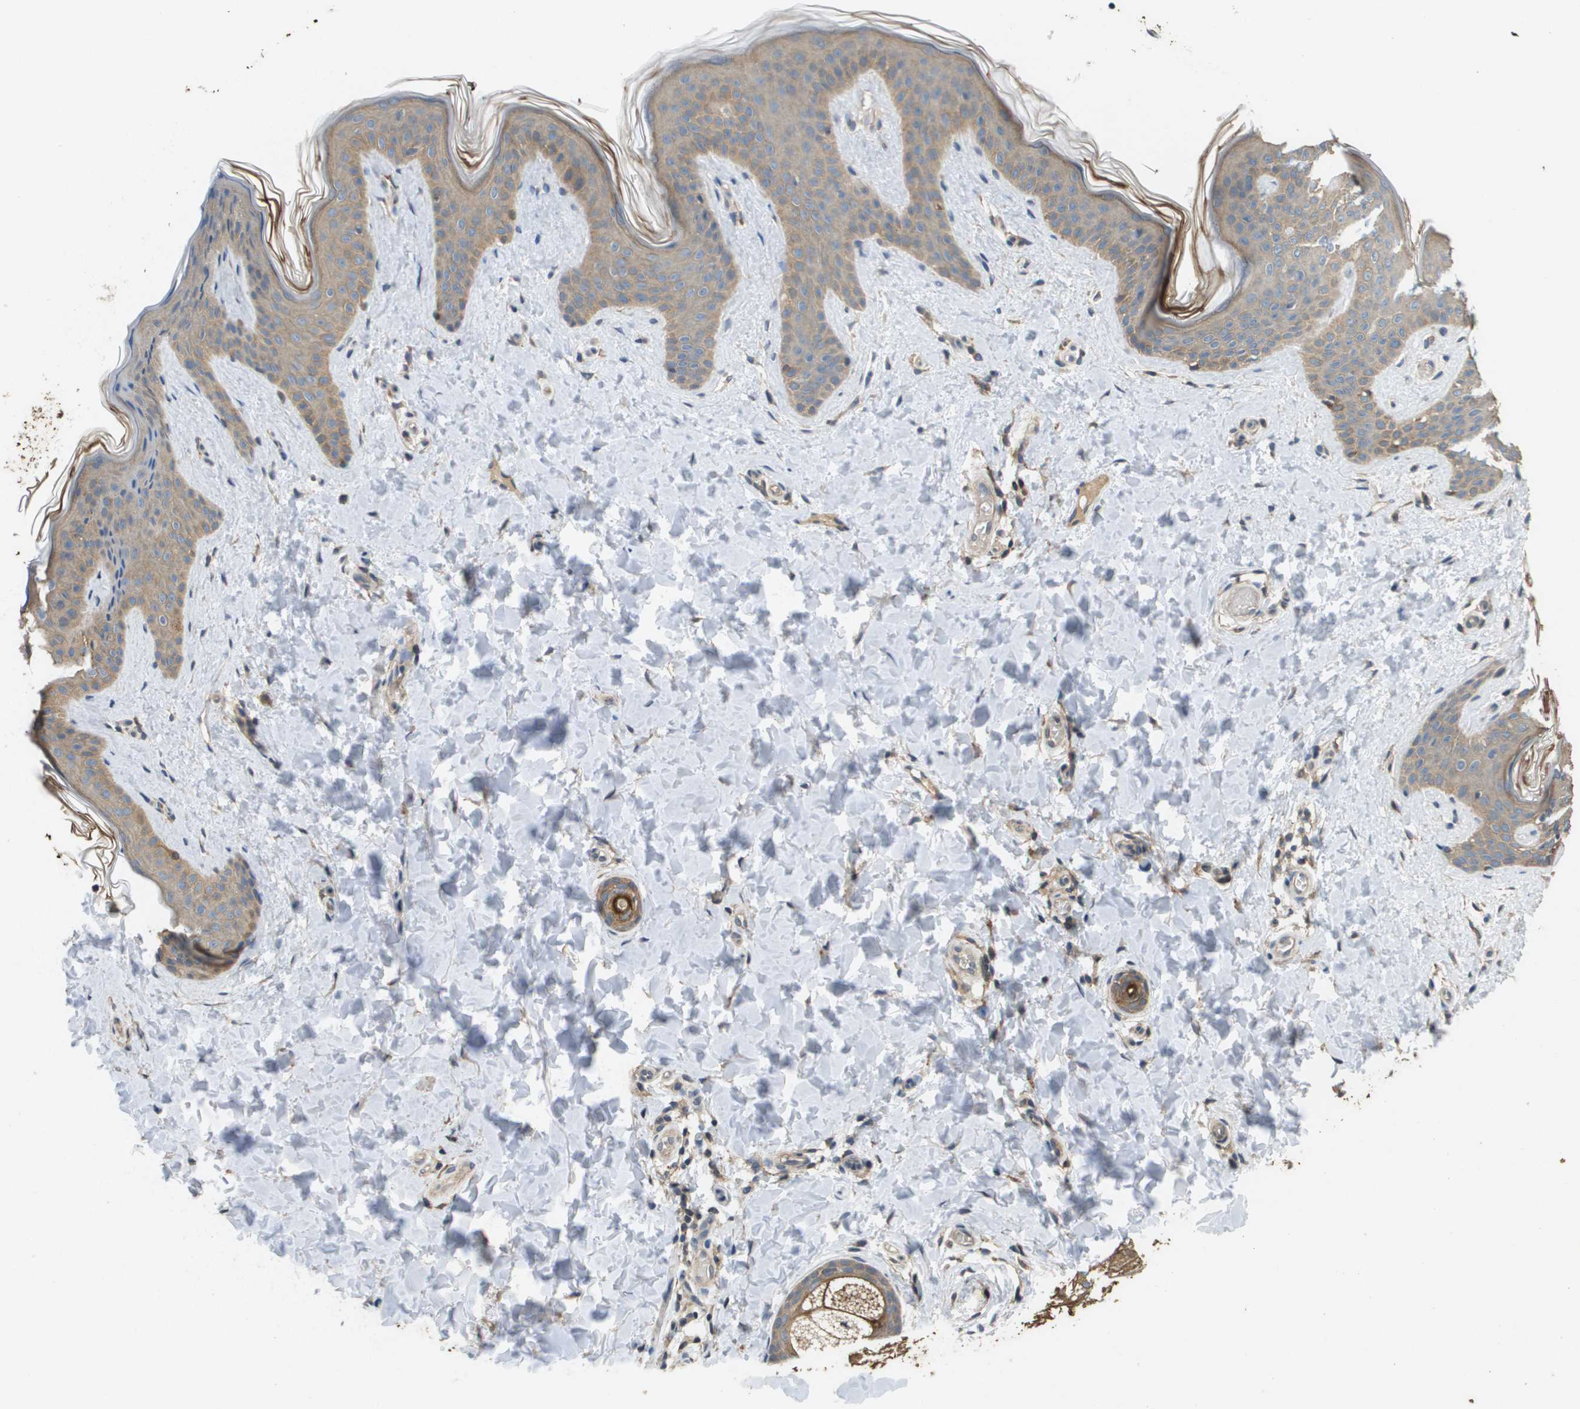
{"staining": {"intensity": "moderate", "quantity": ">75%", "location": "cytoplasmic/membranous"}, "tissue": "skin", "cell_type": "Fibroblasts", "image_type": "normal", "snomed": [{"axis": "morphology", "description": "Normal tissue, NOS"}, {"axis": "topography", "description": "Skin"}], "caption": "About >75% of fibroblasts in normal skin reveal moderate cytoplasmic/membranous protein positivity as visualized by brown immunohistochemical staining.", "gene": "KRT23", "patient": {"sex": "female", "age": 17}}